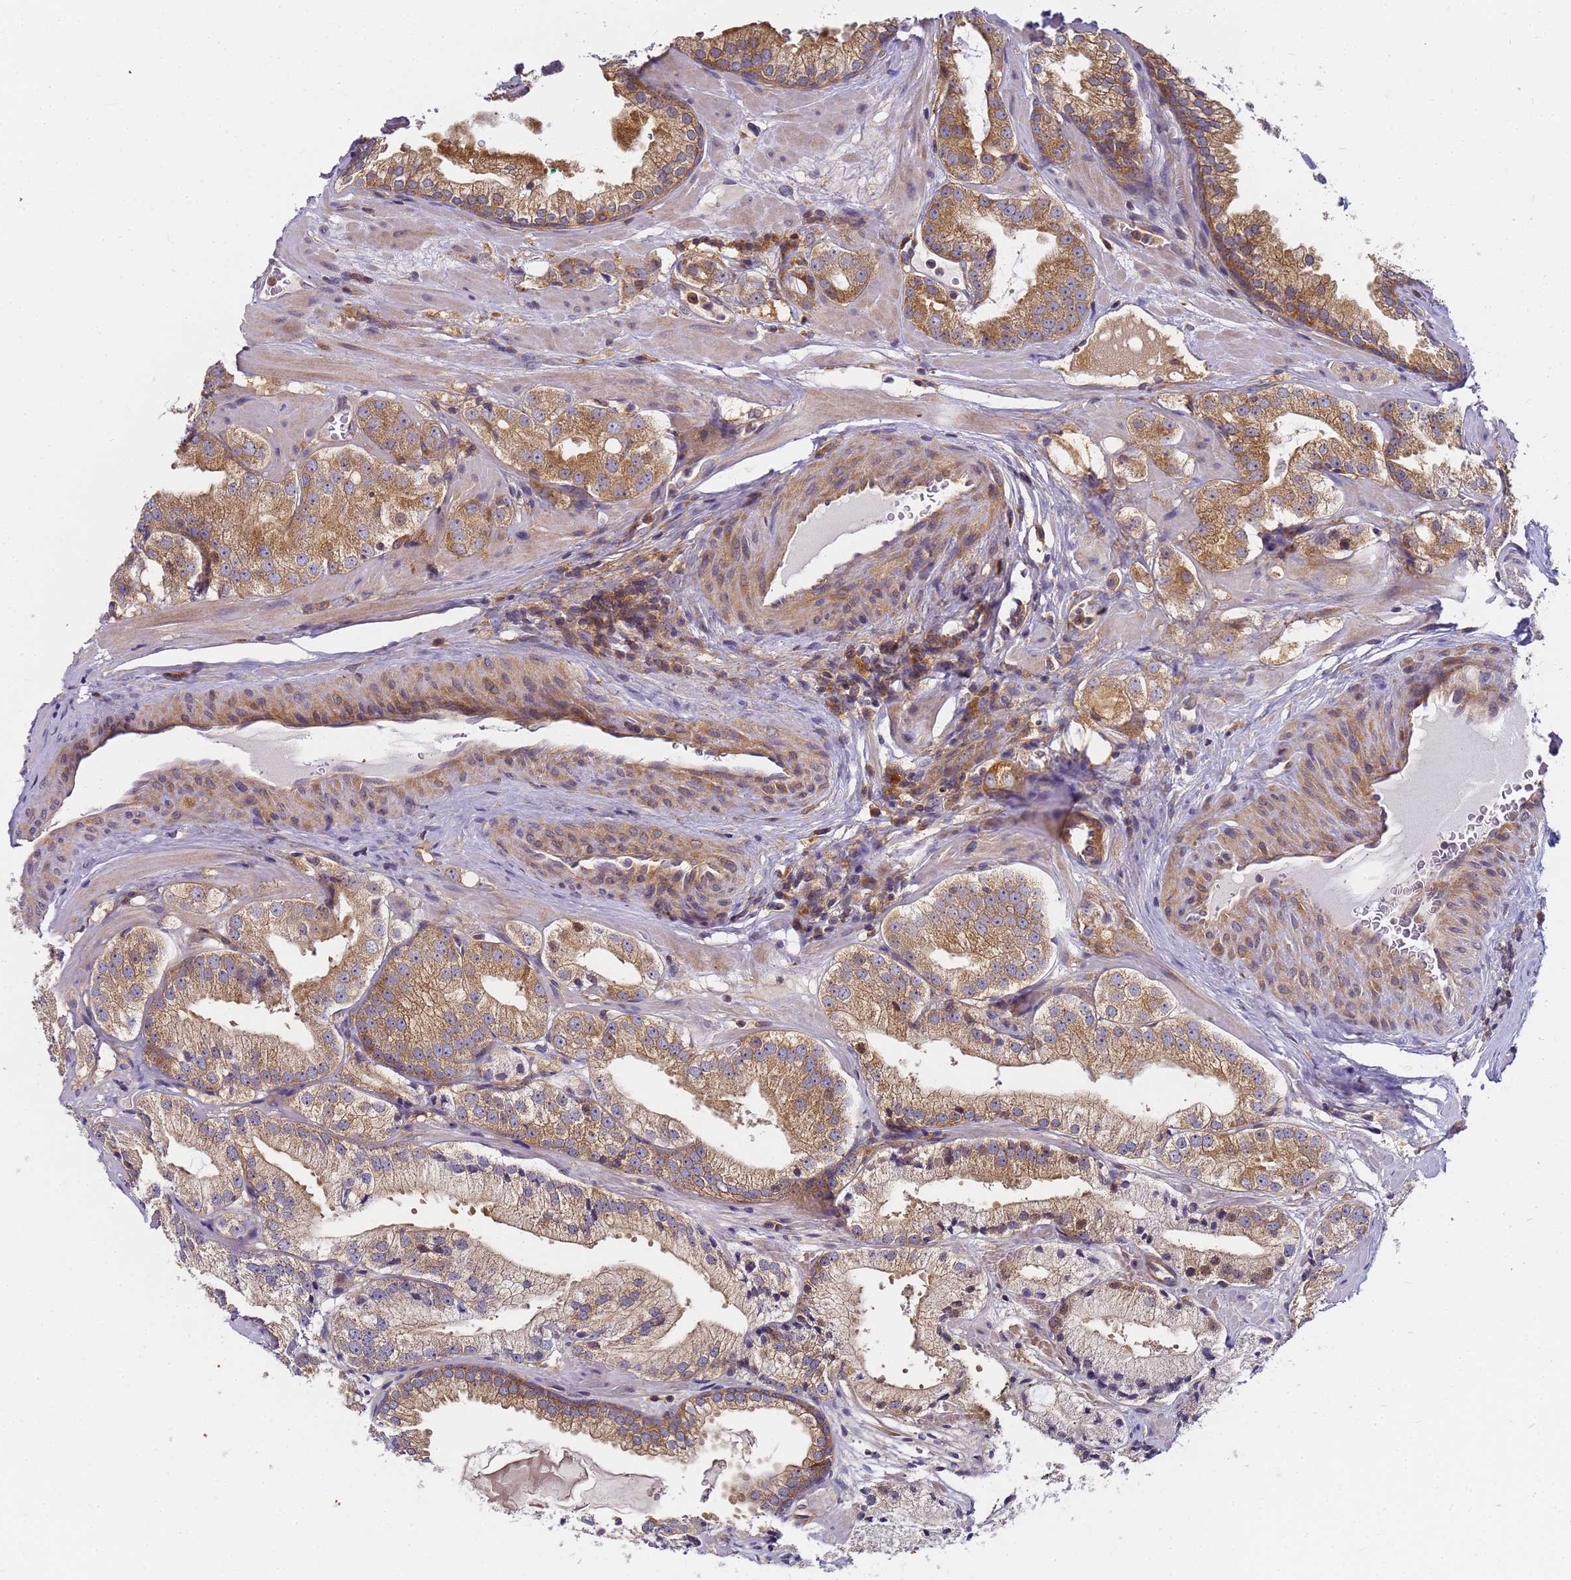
{"staining": {"intensity": "moderate", "quantity": ">75%", "location": "cytoplasmic/membranous"}, "tissue": "prostate cancer", "cell_type": "Tumor cells", "image_type": "cancer", "snomed": [{"axis": "morphology", "description": "Adenocarcinoma, Low grade"}, {"axis": "topography", "description": "Prostate"}], "caption": "Immunohistochemistry (IHC) (DAB) staining of prostate cancer displays moderate cytoplasmic/membranous protein expression in about >75% of tumor cells. Using DAB (brown) and hematoxylin (blue) stains, captured at high magnification using brightfield microscopy.", "gene": "CHM", "patient": {"sex": "male", "age": 60}}